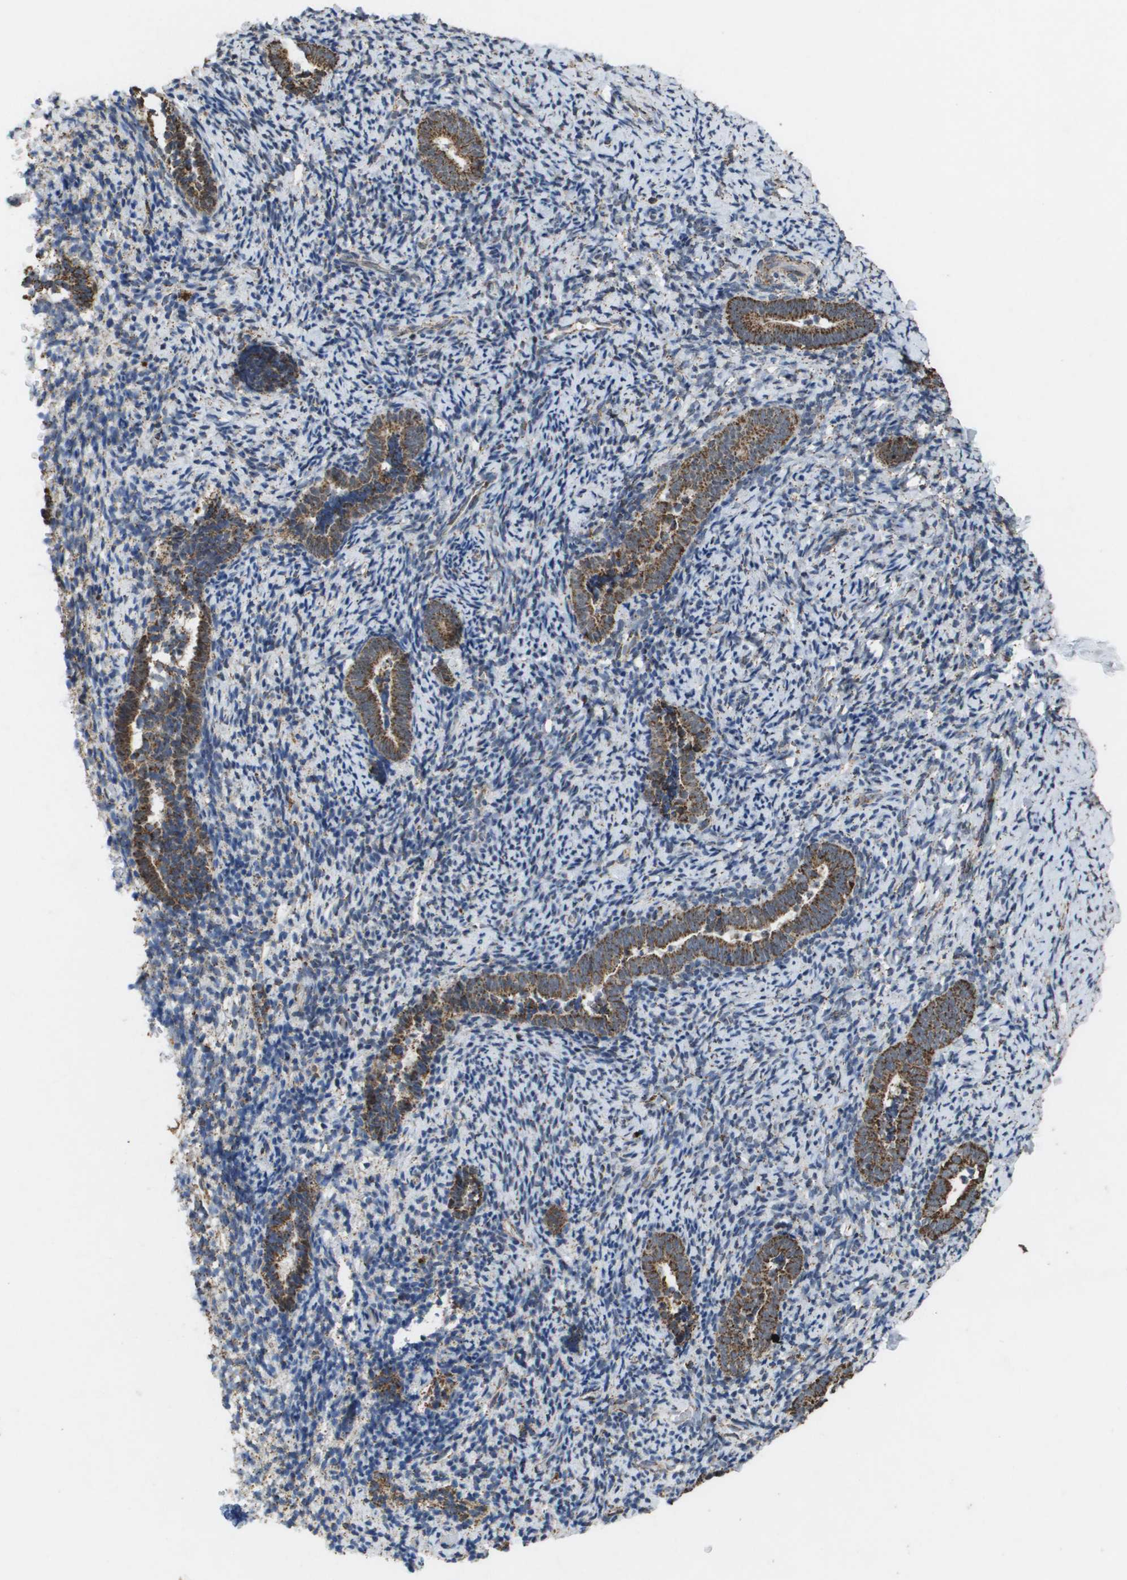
{"staining": {"intensity": "moderate", "quantity": ">75%", "location": "cytoplasmic/membranous"}, "tissue": "endometrium", "cell_type": "Cells in endometrial stroma", "image_type": "normal", "snomed": [{"axis": "morphology", "description": "Normal tissue, NOS"}, {"axis": "topography", "description": "Endometrium"}], "caption": "Immunohistochemistry micrograph of normal endometrium: human endometrium stained using IHC reveals medium levels of moderate protein expression localized specifically in the cytoplasmic/membranous of cells in endometrial stroma, appearing as a cytoplasmic/membranous brown color.", "gene": "HSPE1", "patient": {"sex": "female", "age": 51}}